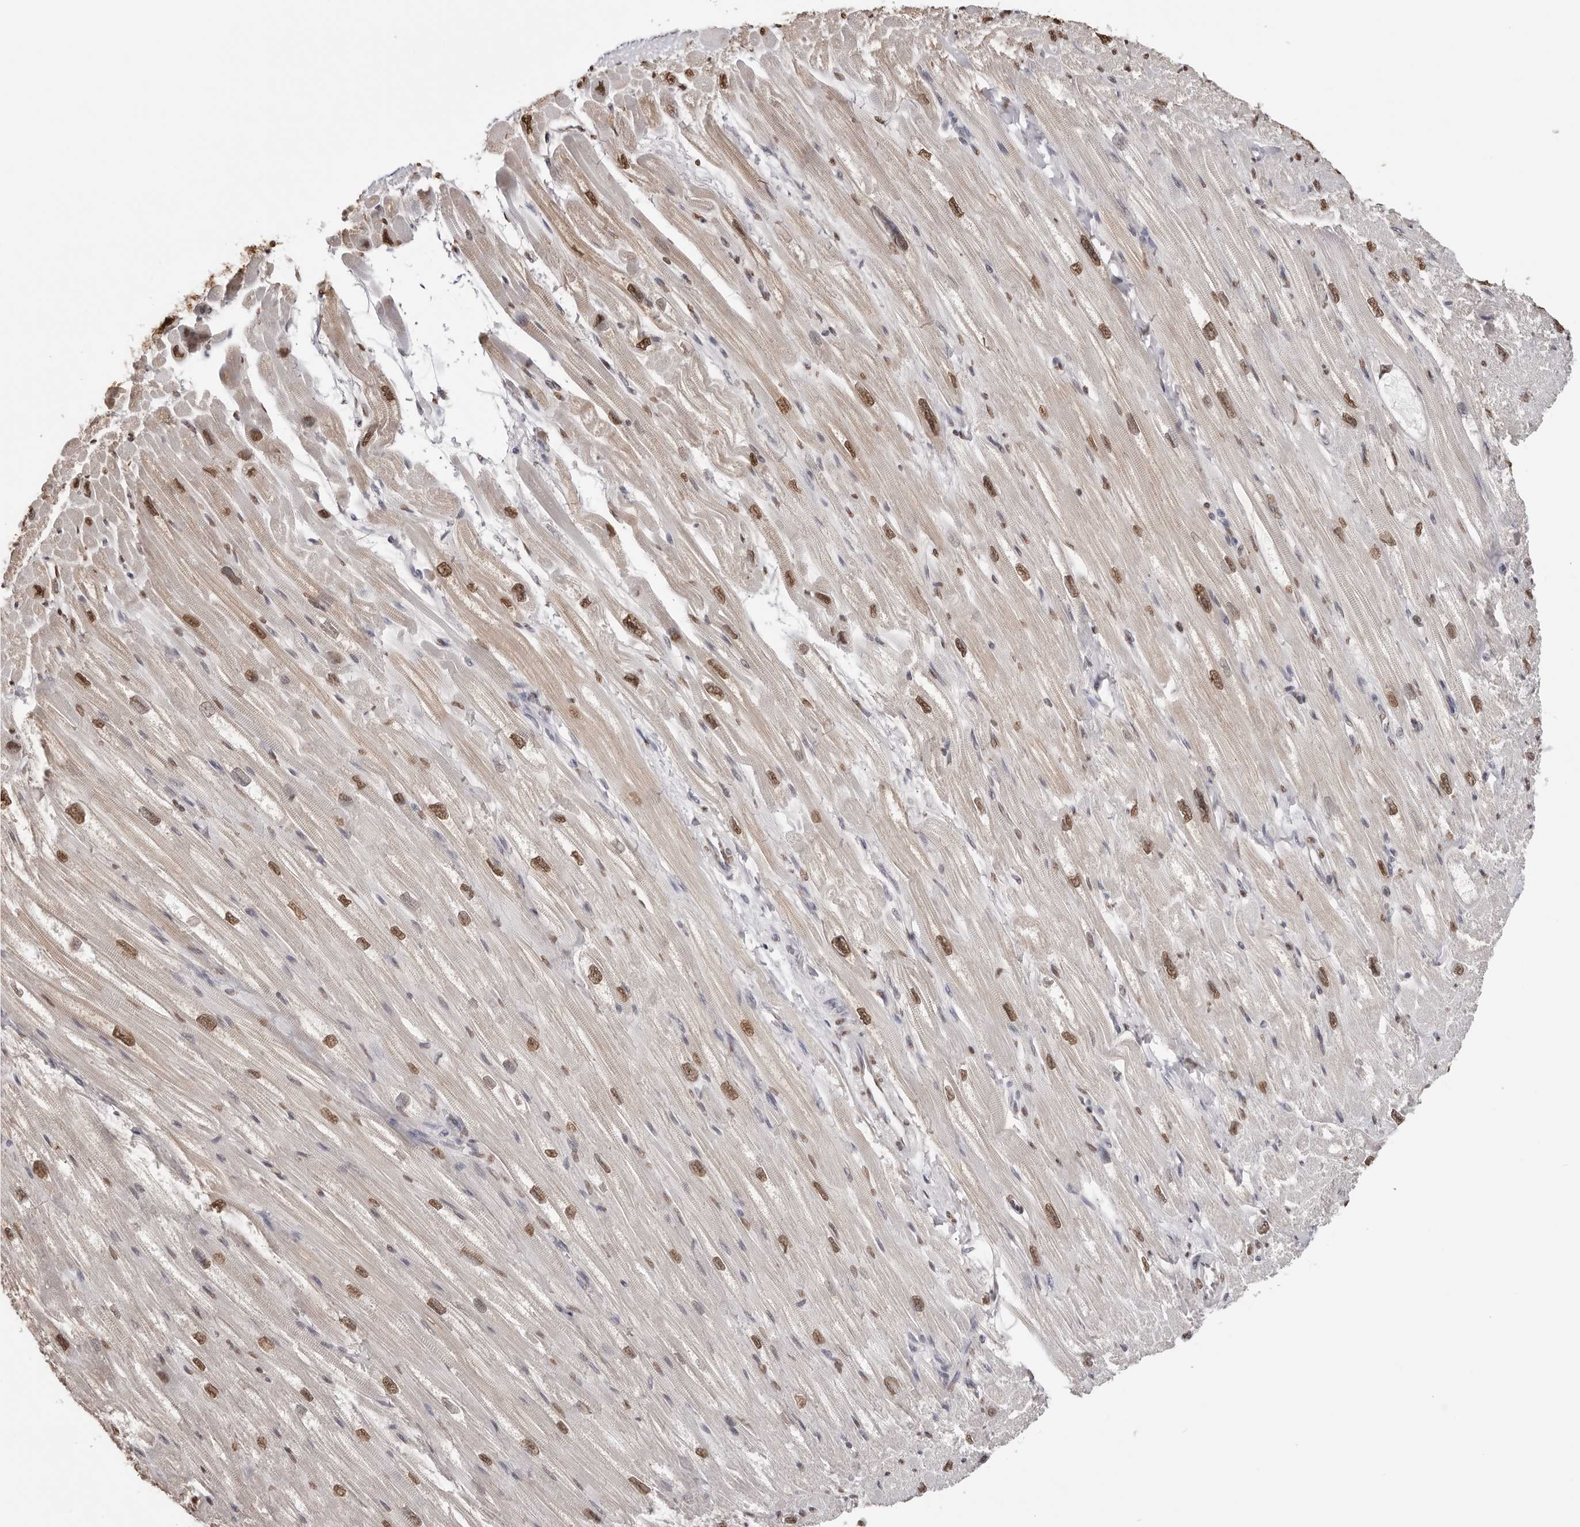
{"staining": {"intensity": "moderate", "quantity": ">75%", "location": "nuclear"}, "tissue": "heart muscle", "cell_type": "Cardiomyocytes", "image_type": "normal", "snomed": [{"axis": "morphology", "description": "Normal tissue, NOS"}, {"axis": "topography", "description": "Heart"}], "caption": "High-power microscopy captured an IHC photomicrograph of benign heart muscle, revealing moderate nuclear staining in about >75% of cardiomyocytes.", "gene": "OLIG3", "patient": {"sex": "male", "age": 50}}